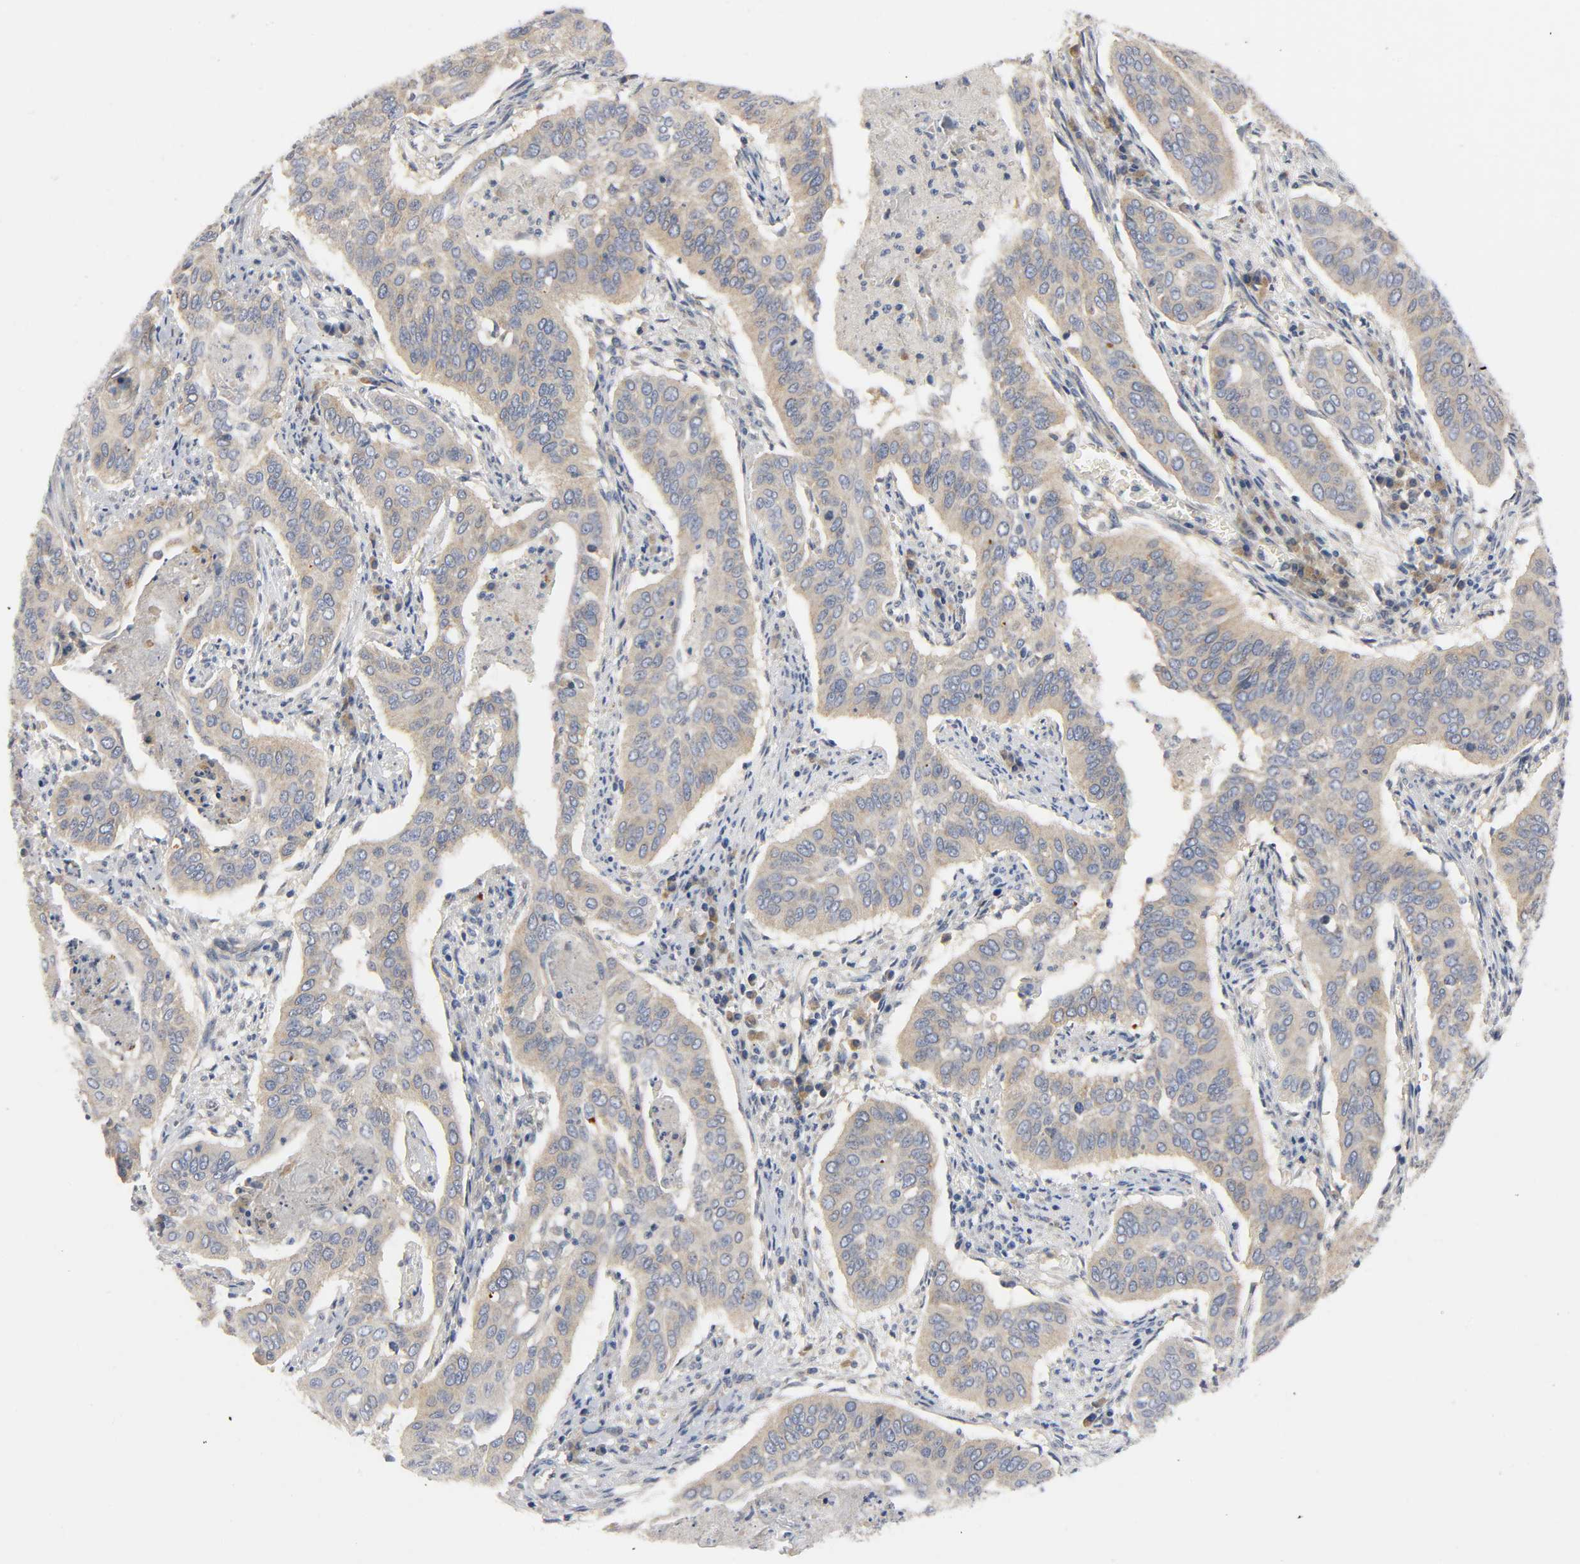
{"staining": {"intensity": "moderate", "quantity": ">75%", "location": "cytoplasmic/membranous"}, "tissue": "cervical cancer", "cell_type": "Tumor cells", "image_type": "cancer", "snomed": [{"axis": "morphology", "description": "Squamous cell carcinoma, NOS"}, {"axis": "topography", "description": "Cervix"}], "caption": "Brown immunohistochemical staining in human cervical cancer (squamous cell carcinoma) displays moderate cytoplasmic/membranous positivity in about >75% of tumor cells. (DAB (3,3'-diaminobenzidine) IHC, brown staining for protein, blue staining for nuclei).", "gene": "HDAC6", "patient": {"sex": "female", "age": 39}}